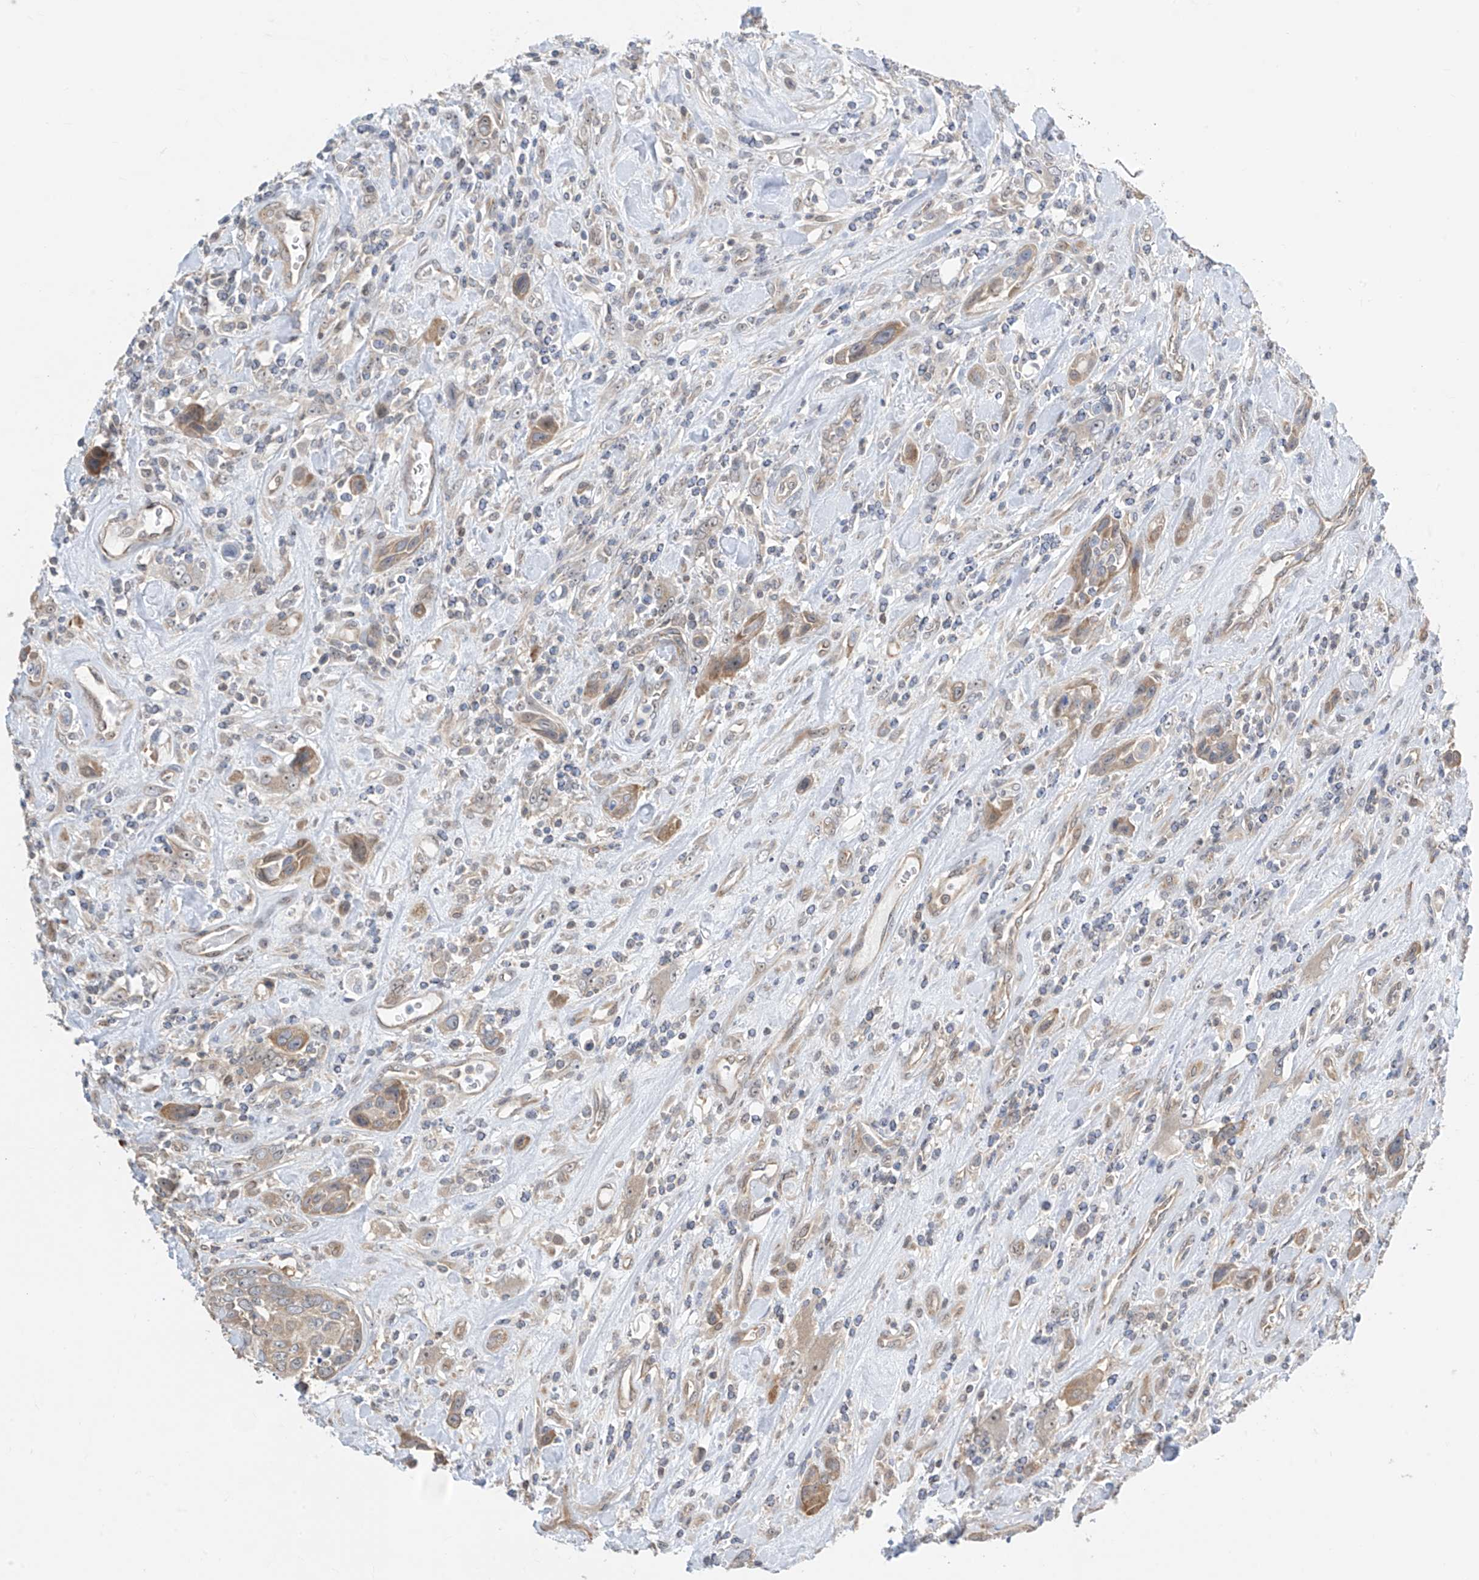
{"staining": {"intensity": "moderate", "quantity": ">75%", "location": "cytoplasmic/membranous"}, "tissue": "urothelial cancer", "cell_type": "Tumor cells", "image_type": "cancer", "snomed": [{"axis": "morphology", "description": "Urothelial carcinoma, High grade"}, {"axis": "topography", "description": "Urinary bladder"}], "caption": "Brown immunohistochemical staining in urothelial cancer exhibits moderate cytoplasmic/membranous staining in approximately >75% of tumor cells. (Brightfield microscopy of DAB IHC at high magnification).", "gene": "TTC38", "patient": {"sex": "male", "age": 50}}